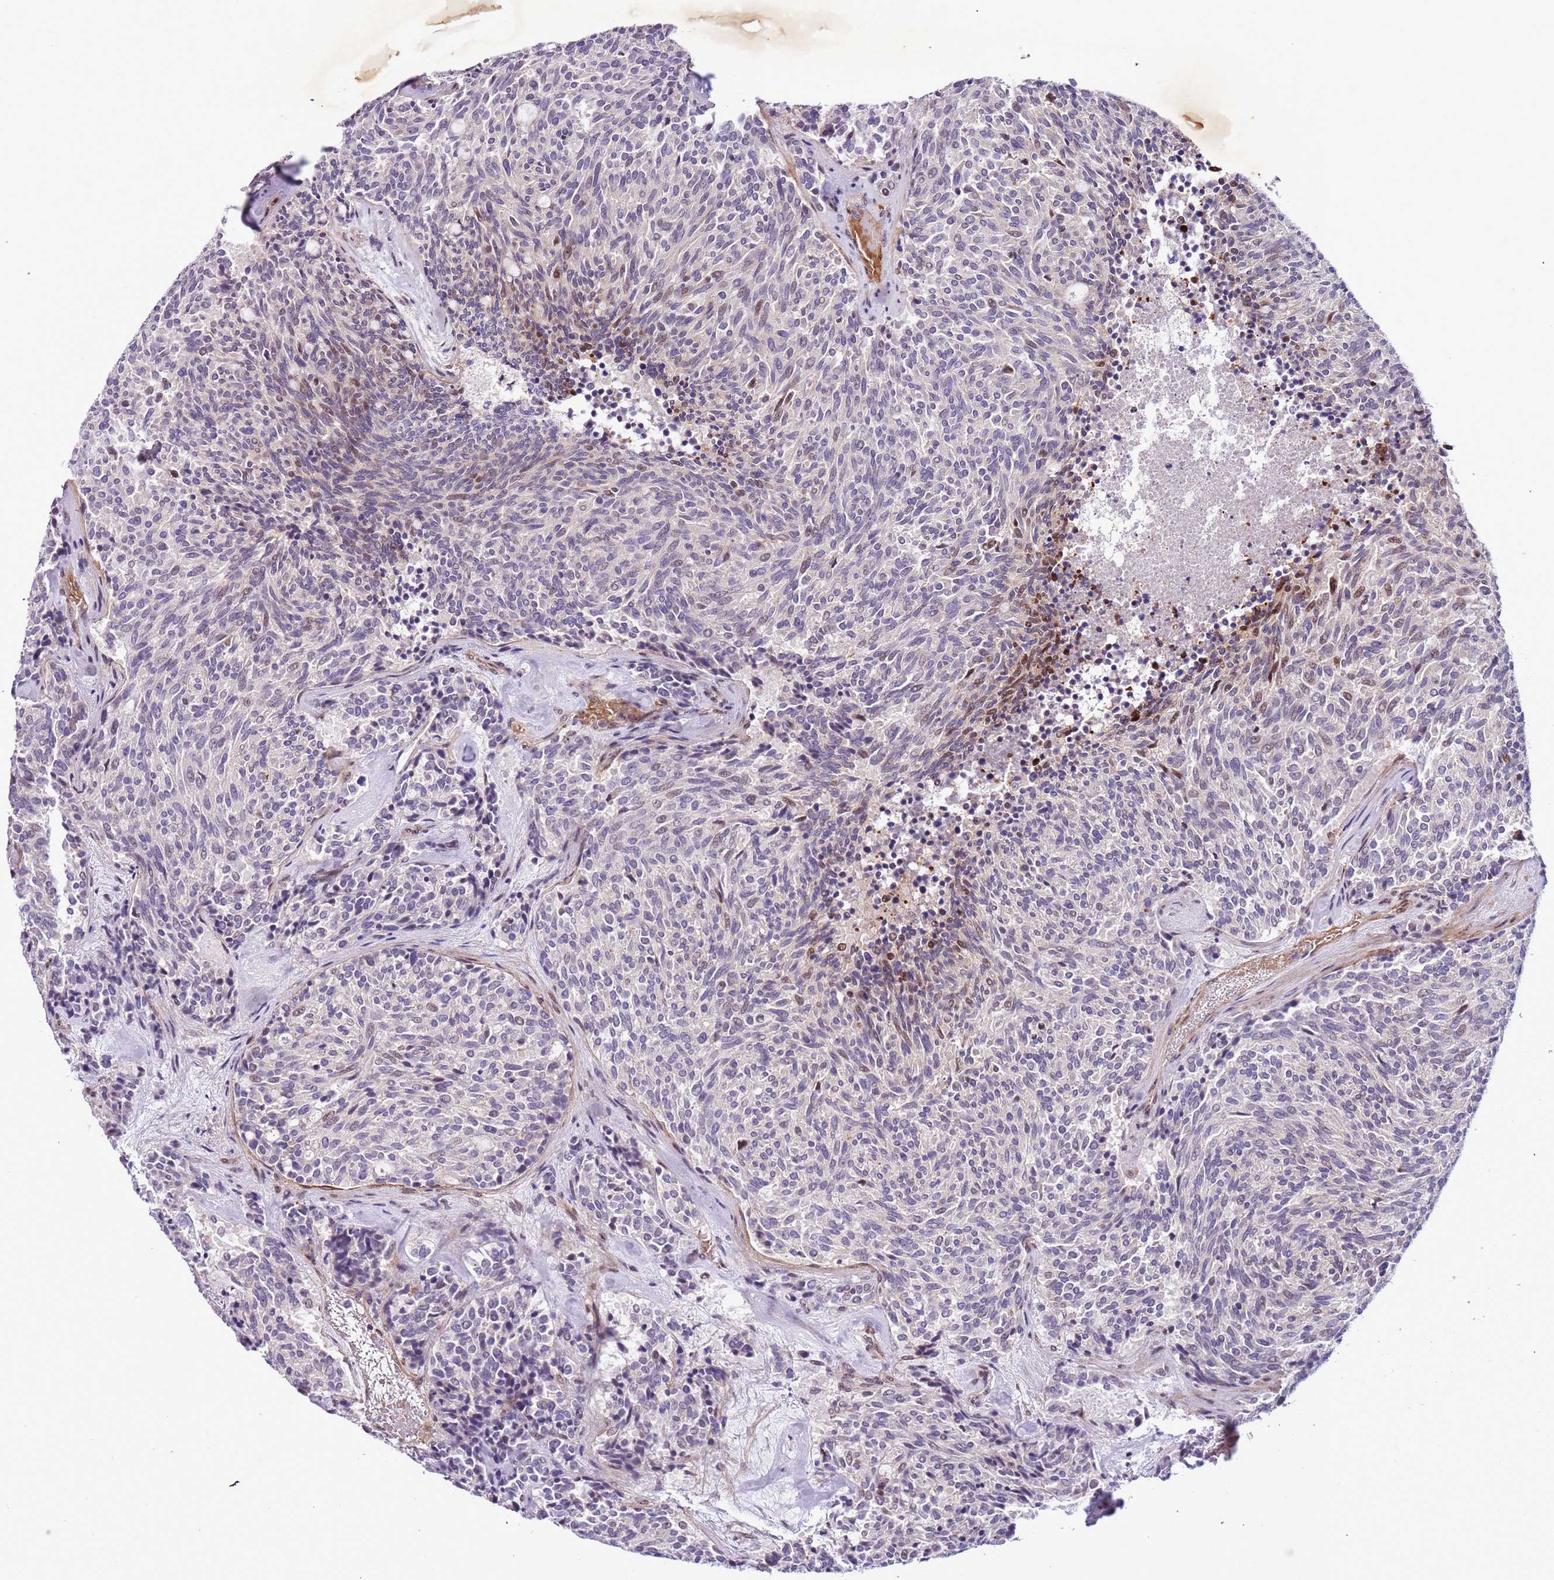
{"staining": {"intensity": "moderate", "quantity": "<25%", "location": "nuclear"}, "tissue": "carcinoid", "cell_type": "Tumor cells", "image_type": "cancer", "snomed": [{"axis": "morphology", "description": "Carcinoid, malignant, NOS"}, {"axis": "topography", "description": "Pancreas"}], "caption": "Approximately <25% of tumor cells in human carcinoid reveal moderate nuclear protein expression as visualized by brown immunohistochemical staining.", "gene": "PLEKHH1", "patient": {"sex": "female", "age": 54}}